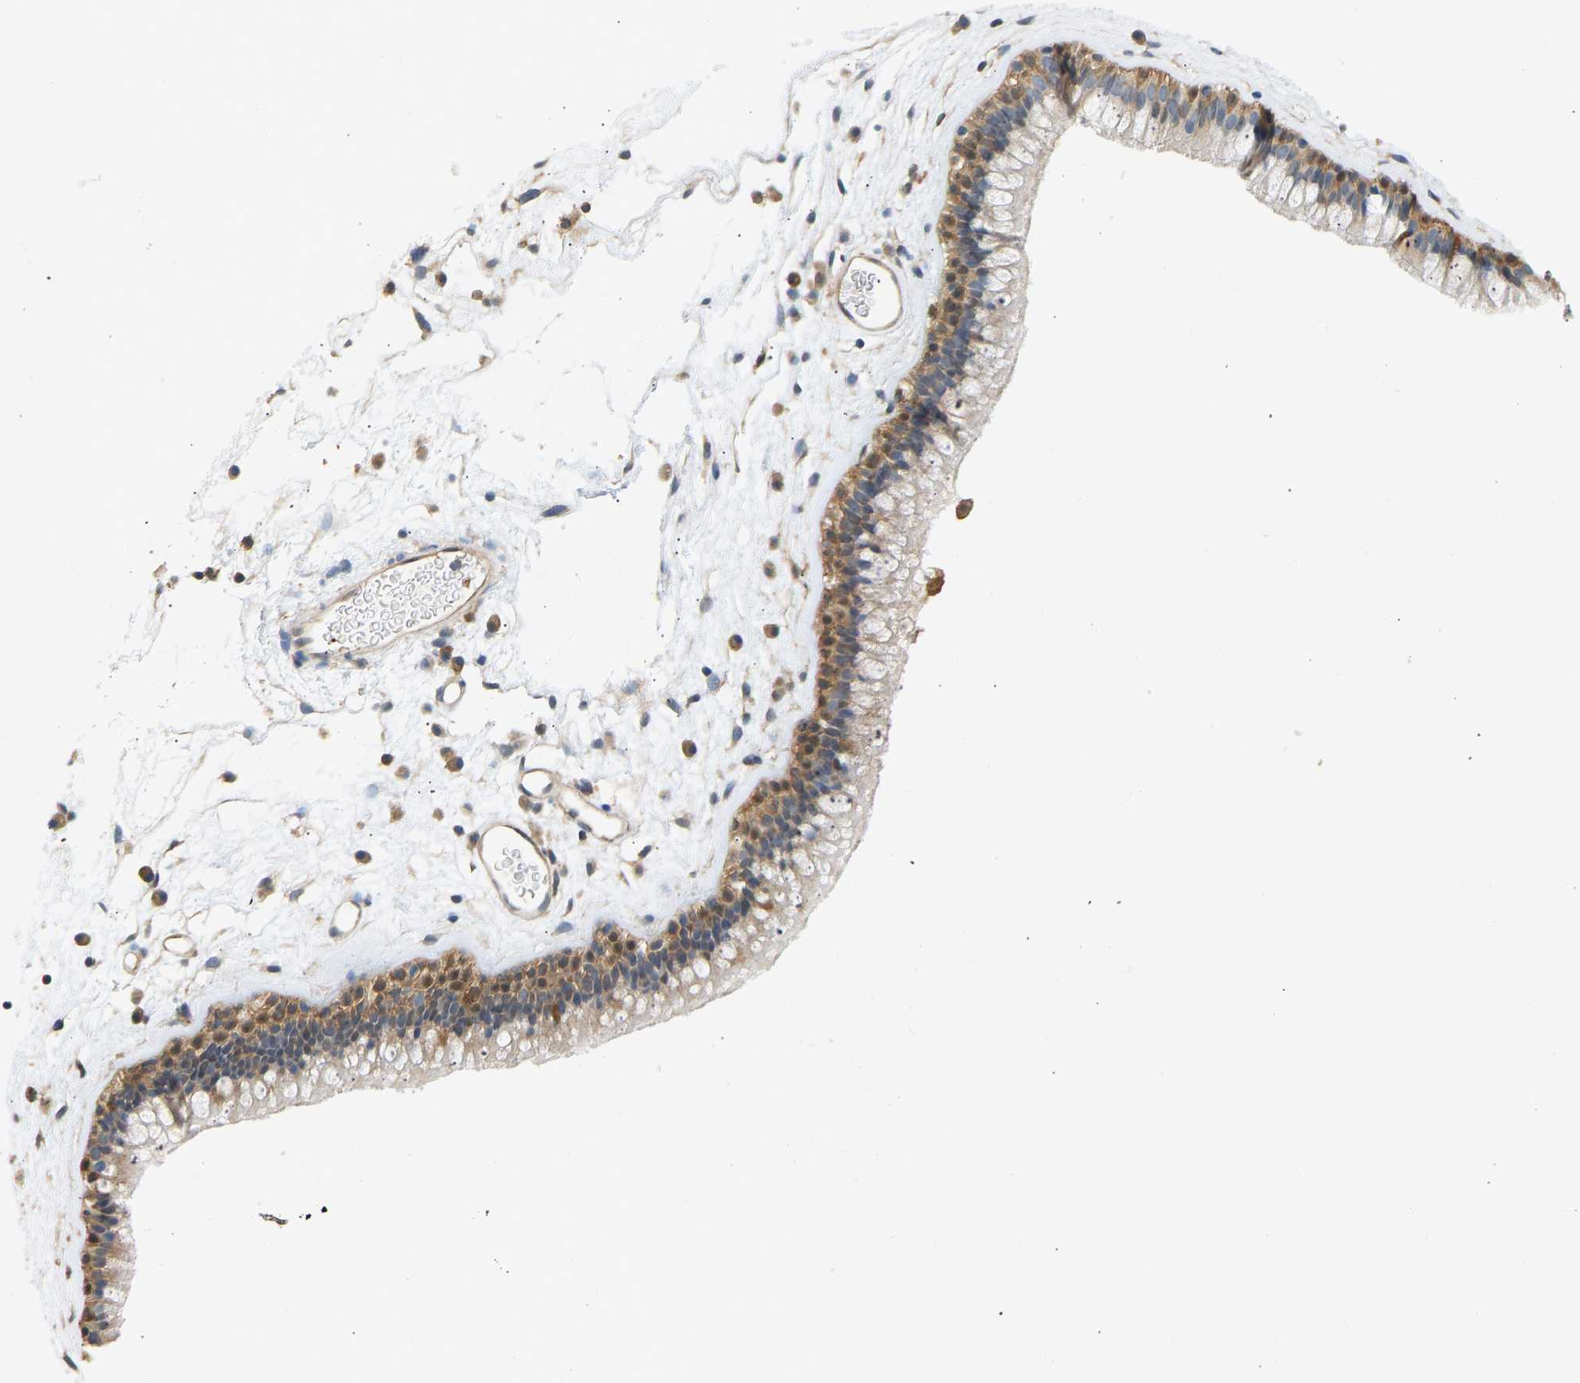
{"staining": {"intensity": "moderate", "quantity": ">75%", "location": "cytoplasmic/membranous"}, "tissue": "nasopharynx", "cell_type": "Respiratory epithelial cells", "image_type": "normal", "snomed": [{"axis": "morphology", "description": "Normal tissue, NOS"}, {"axis": "morphology", "description": "Inflammation, NOS"}, {"axis": "topography", "description": "Nasopharynx"}], "caption": "Immunohistochemistry of unremarkable nasopharynx demonstrates medium levels of moderate cytoplasmic/membranous staining in about >75% of respiratory epithelial cells. (Brightfield microscopy of DAB IHC at high magnification).", "gene": "ENO1", "patient": {"sex": "male", "age": 48}}